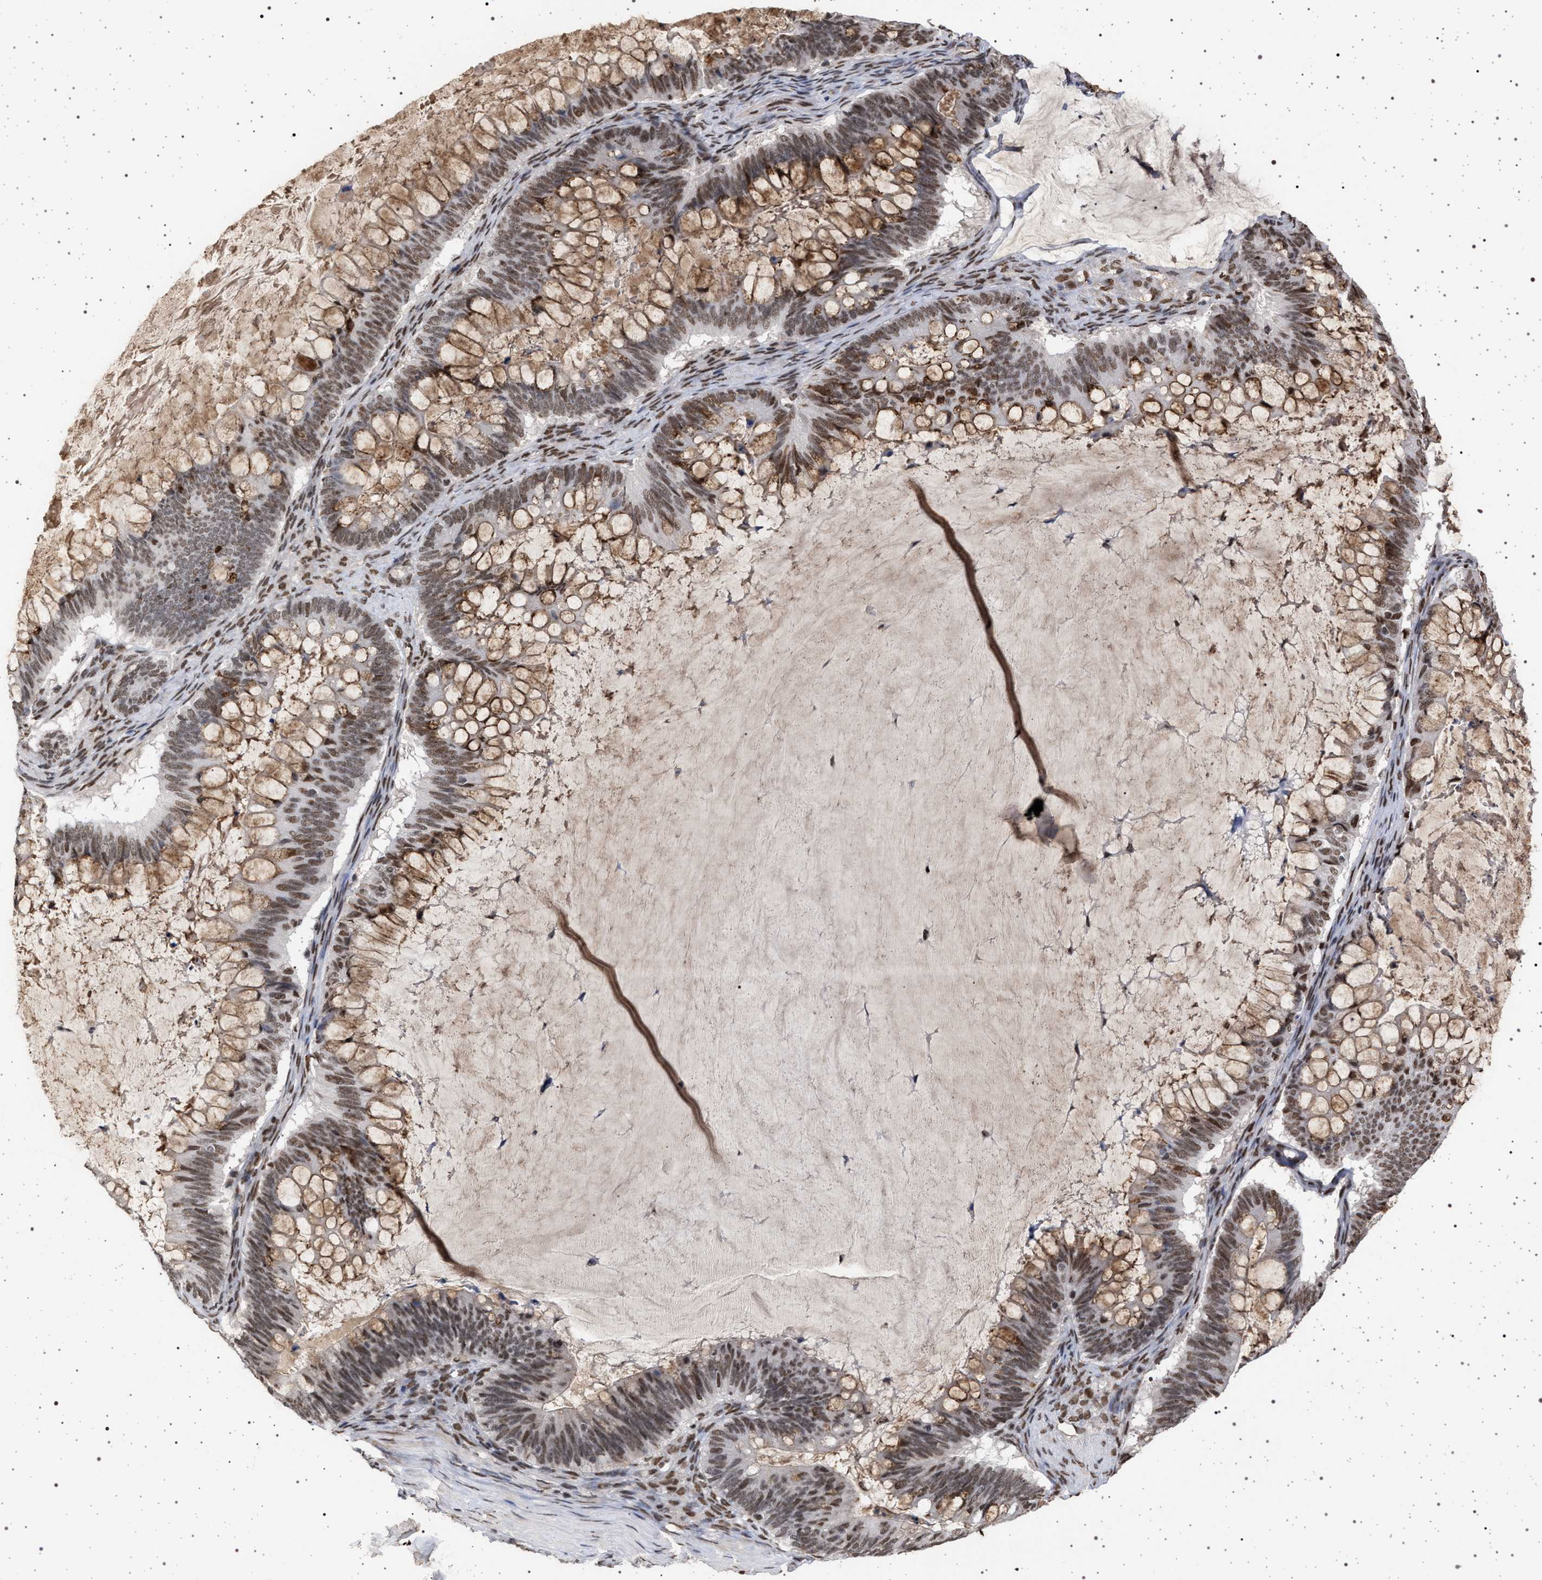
{"staining": {"intensity": "moderate", "quantity": ">75%", "location": "nuclear"}, "tissue": "ovarian cancer", "cell_type": "Tumor cells", "image_type": "cancer", "snomed": [{"axis": "morphology", "description": "Cystadenocarcinoma, mucinous, NOS"}, {"axis": "topography", "description": "Ovary"}], "caption": "Moderate nuclear protein staining is identified in about >75% of tumor cells in ovarian cancer. (DAB (3,3'-diaminobenzidine) = brown stain, brightfield microscopy at high magnification).", "gene": "PHF12", "patient": {"sex": "female", "age": 61}}